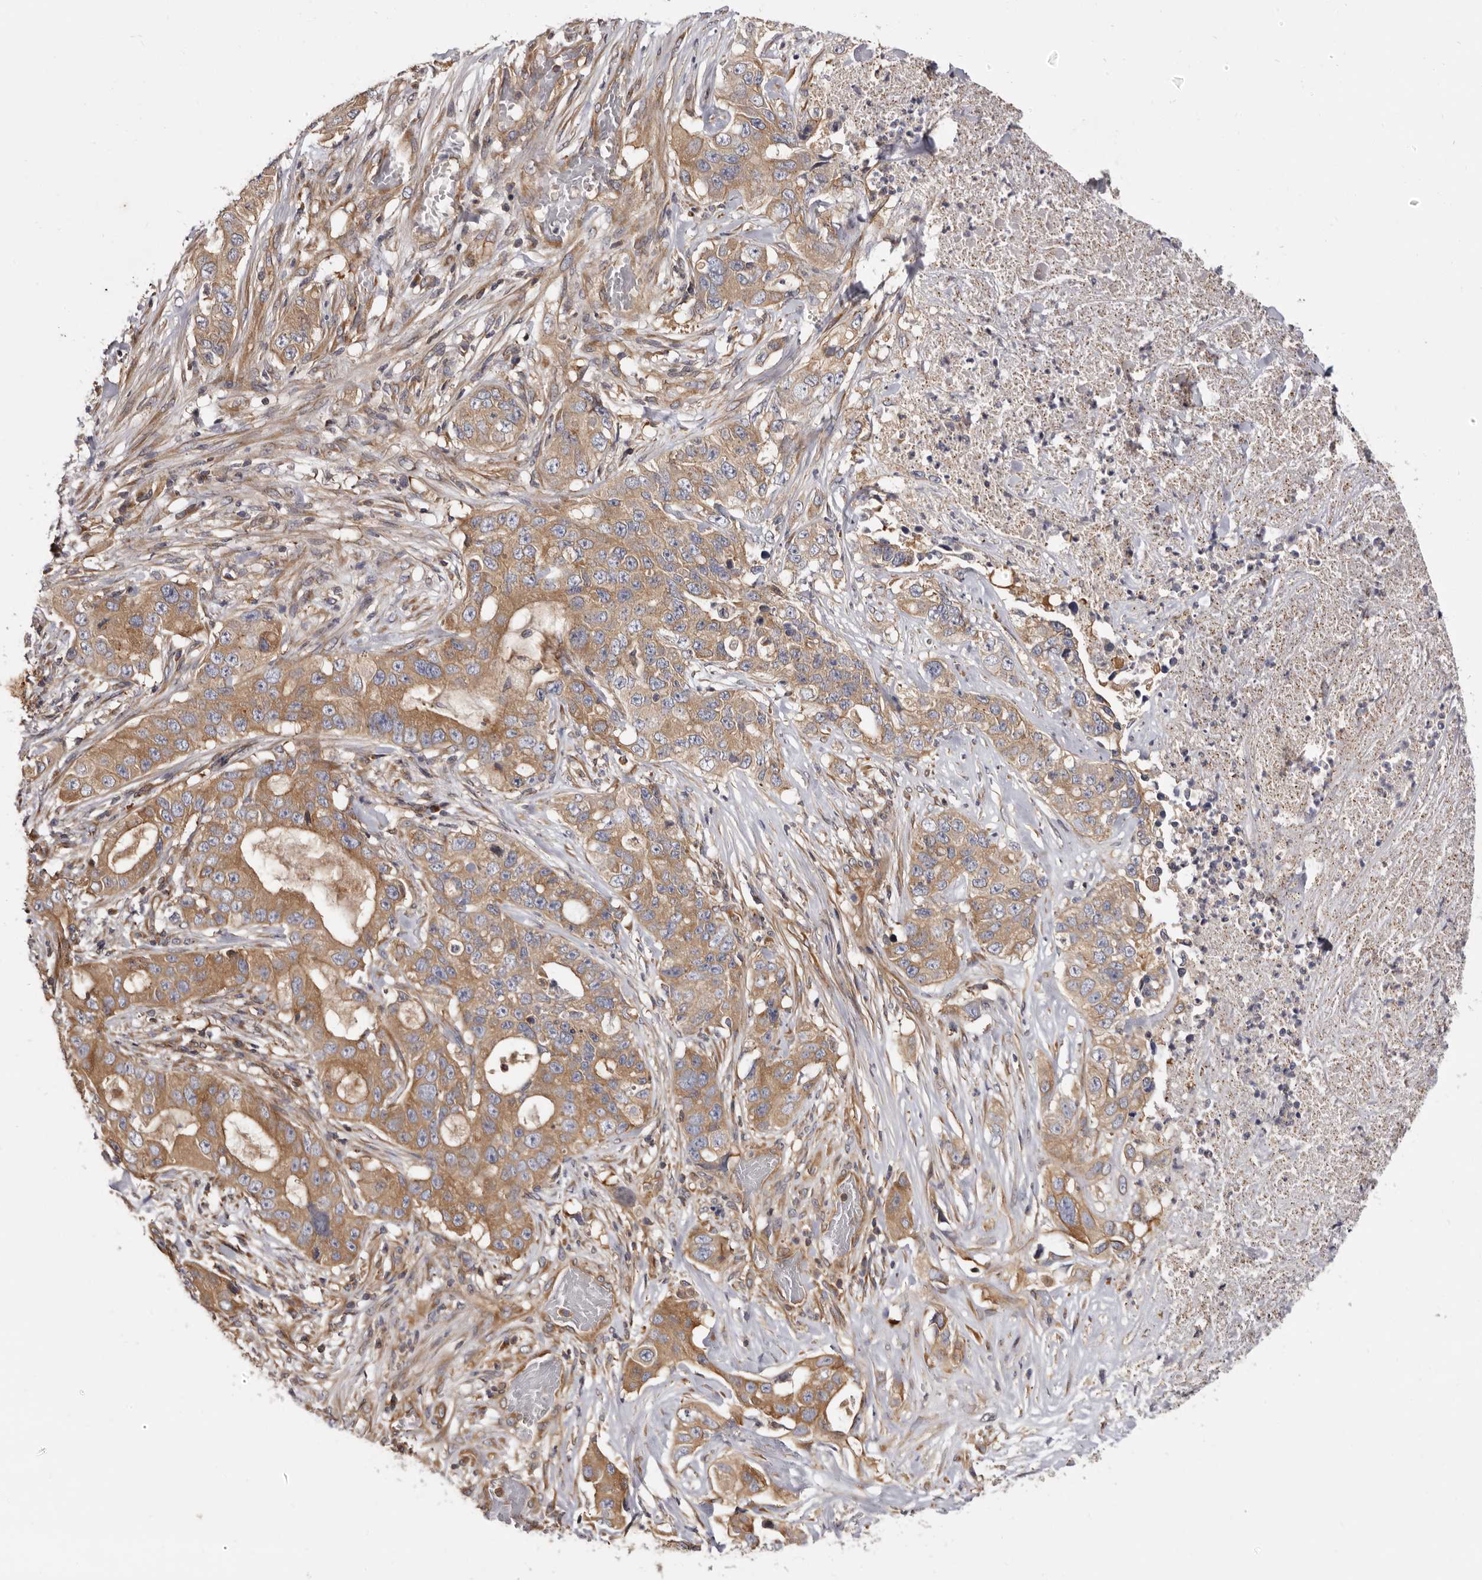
{"staining": {"intensity": "moderate", "quantity": ">75%", "location": "cytoplasmic/membranous"}, "tissue": "lung cancer", "cell_type": "Tumor cells", "image_type": "cancer", "snomed": [{"axis": "morphology", "description": "Adenocarcinoma, NOS"}, {"axis": "topography", "description": "Lung"}], "caption": "This is a photomicrograph of immunohistochemistry (IHC) staining of adenocarcinoma (lung), which shows moderate expression in the cytoplasmic/membranous of tumor cells.", "gene": "ADAMTS20", "patient": {"sex": "female", "age": 51}}